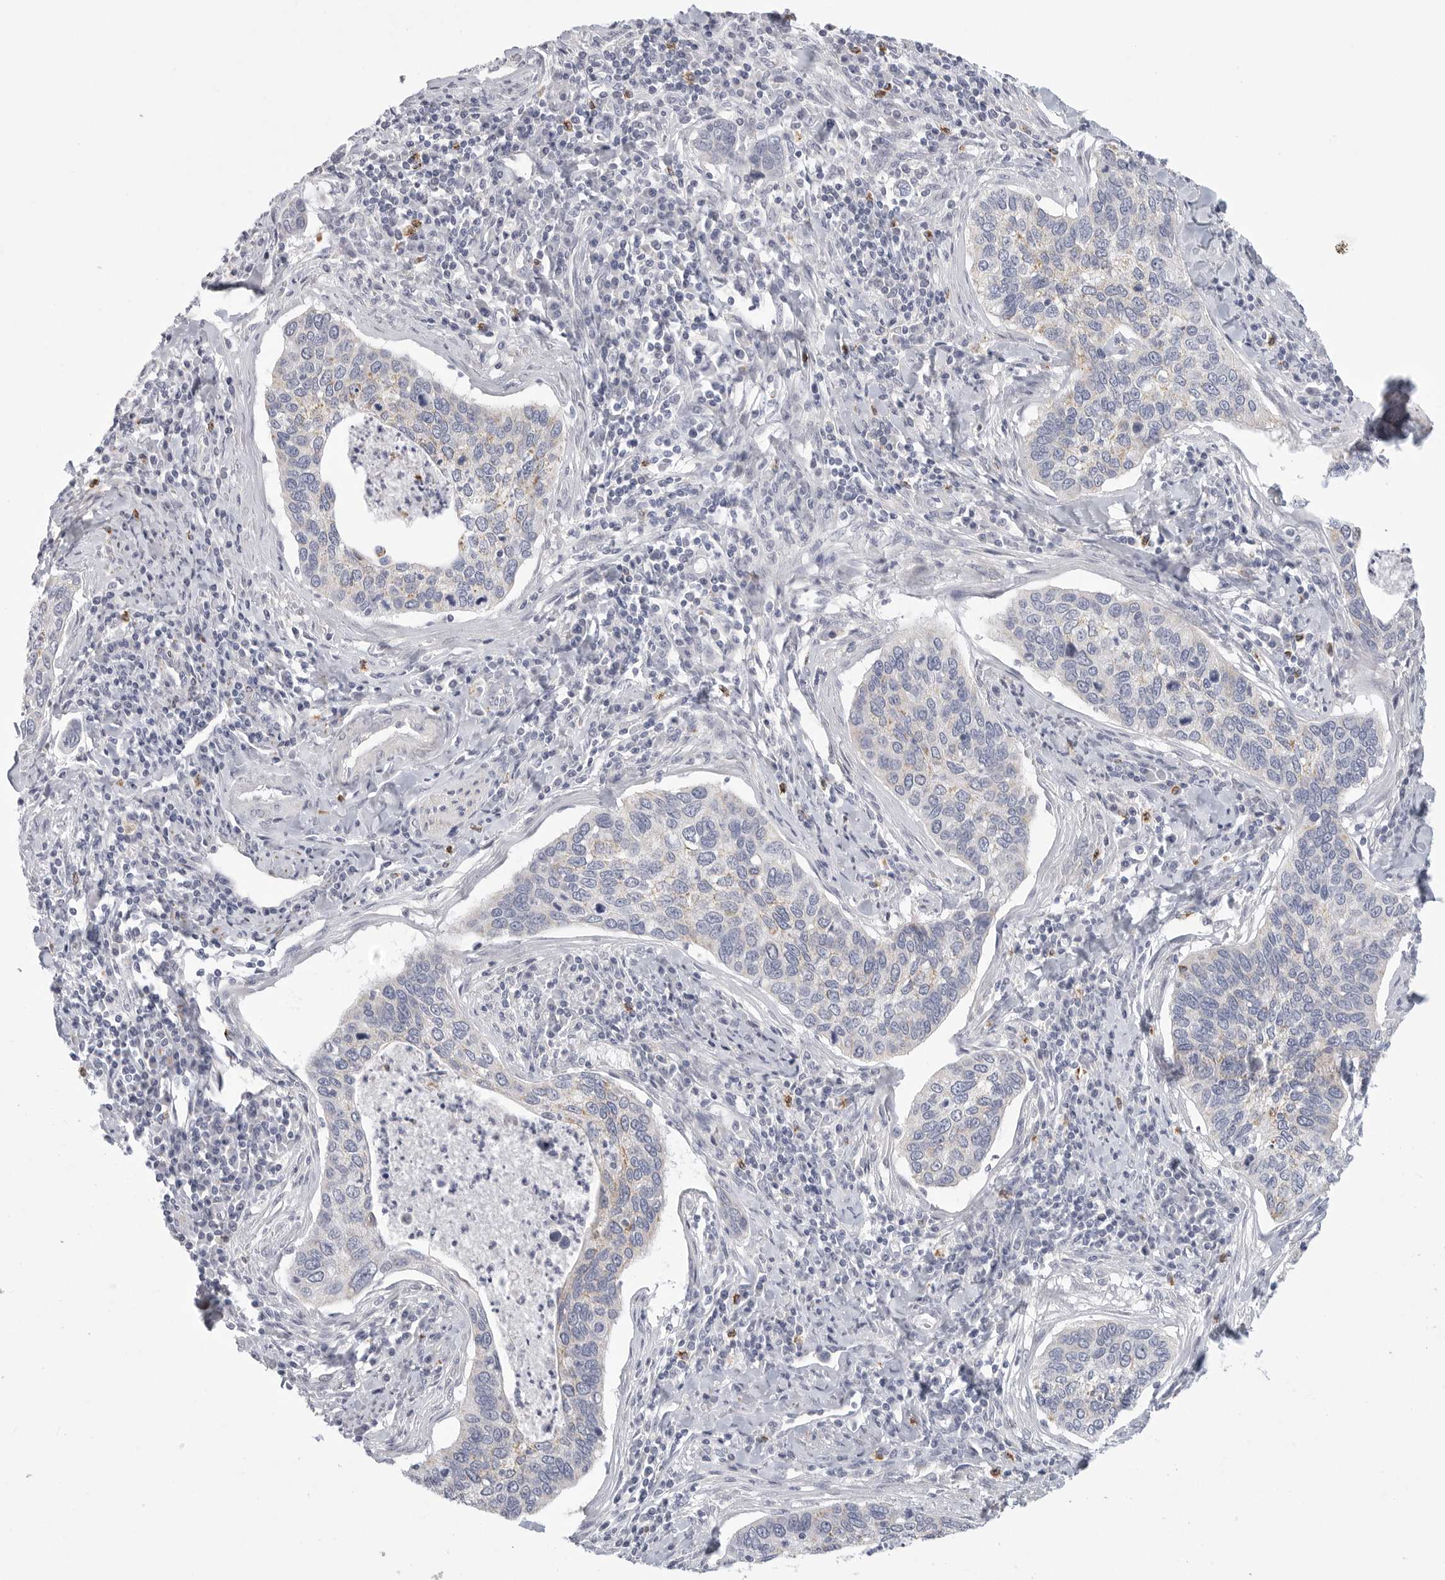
{"staining": {"intensity": "negative", "quantity": "none", "location": "none"}, "tissue": "cervical cancer", "cell_type": "Tumor cells", "image_type": "cancer", "snomed": [{"axis": "morphology", "description": "Squamous cell carcinoma, NOS"}, {"axis": "topography", "description": "Cervix"}], "caption": "Tumor cells are negative for protein expression in human cervical squamous cell carcinoma. (DAB immunohistochemistry (IHC) visualized using brightfield microscopy, high magnification).", "gene": "ELP3", "patient": {"sex": "female", "age": 53}}